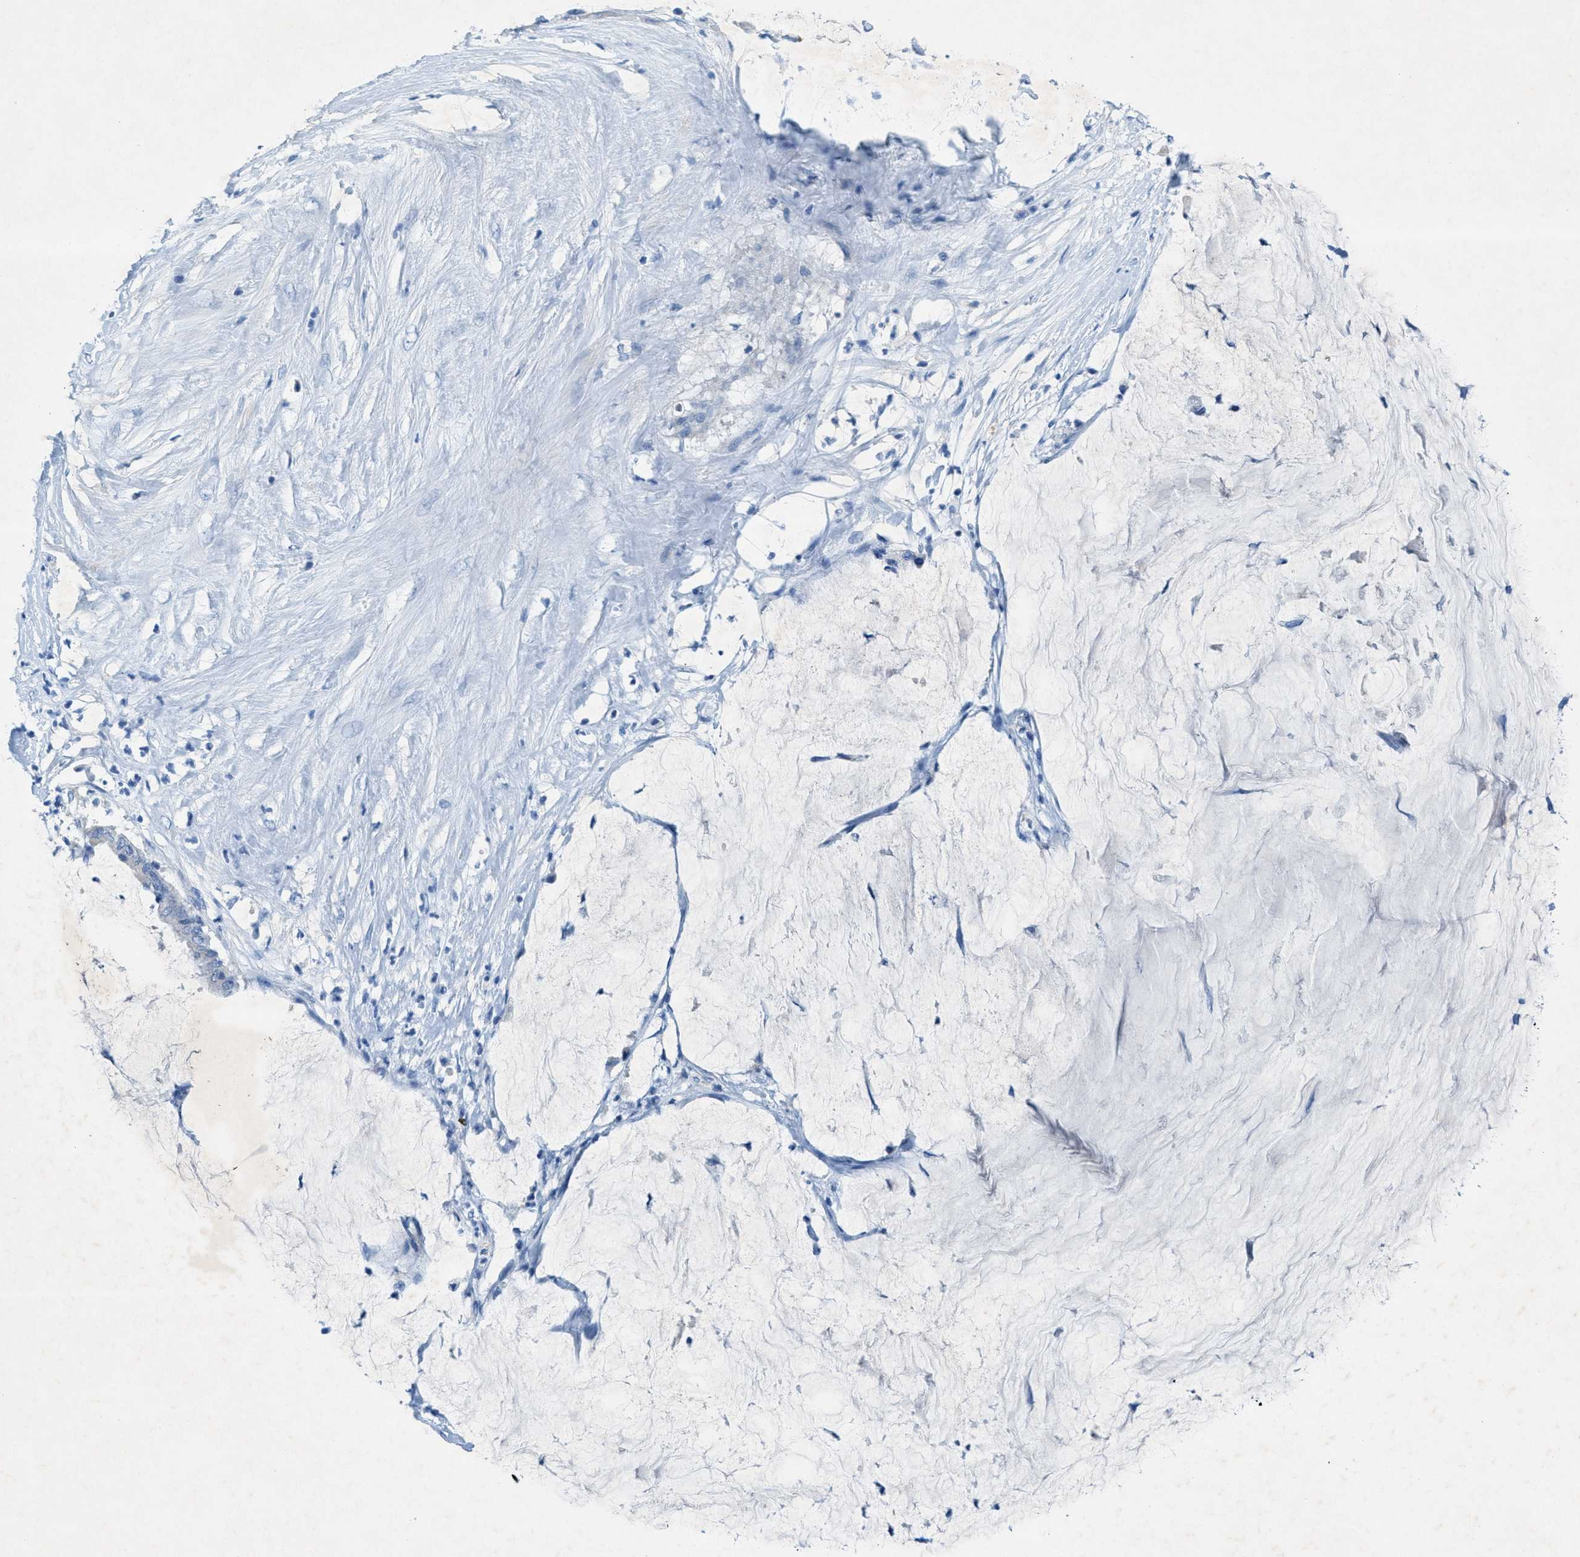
{"staining": {"intensity": "negative", "quantity": "none", "location": "none"}, "tissue": "pancreatic cancer", "cell_type": "Tumor cells", "image_type": "cancer", "snomed": [{"axis": "morphology", "description": "Adenocarcinoma, NOS"}, {"axis": "topography", "description": "Pancreas"}], "caption": "Tumor cells show no significant expression in pancreatic adenocarcinoma.", "gene": "GALNT17", "patient": {"sex": "male", "age": 41}}